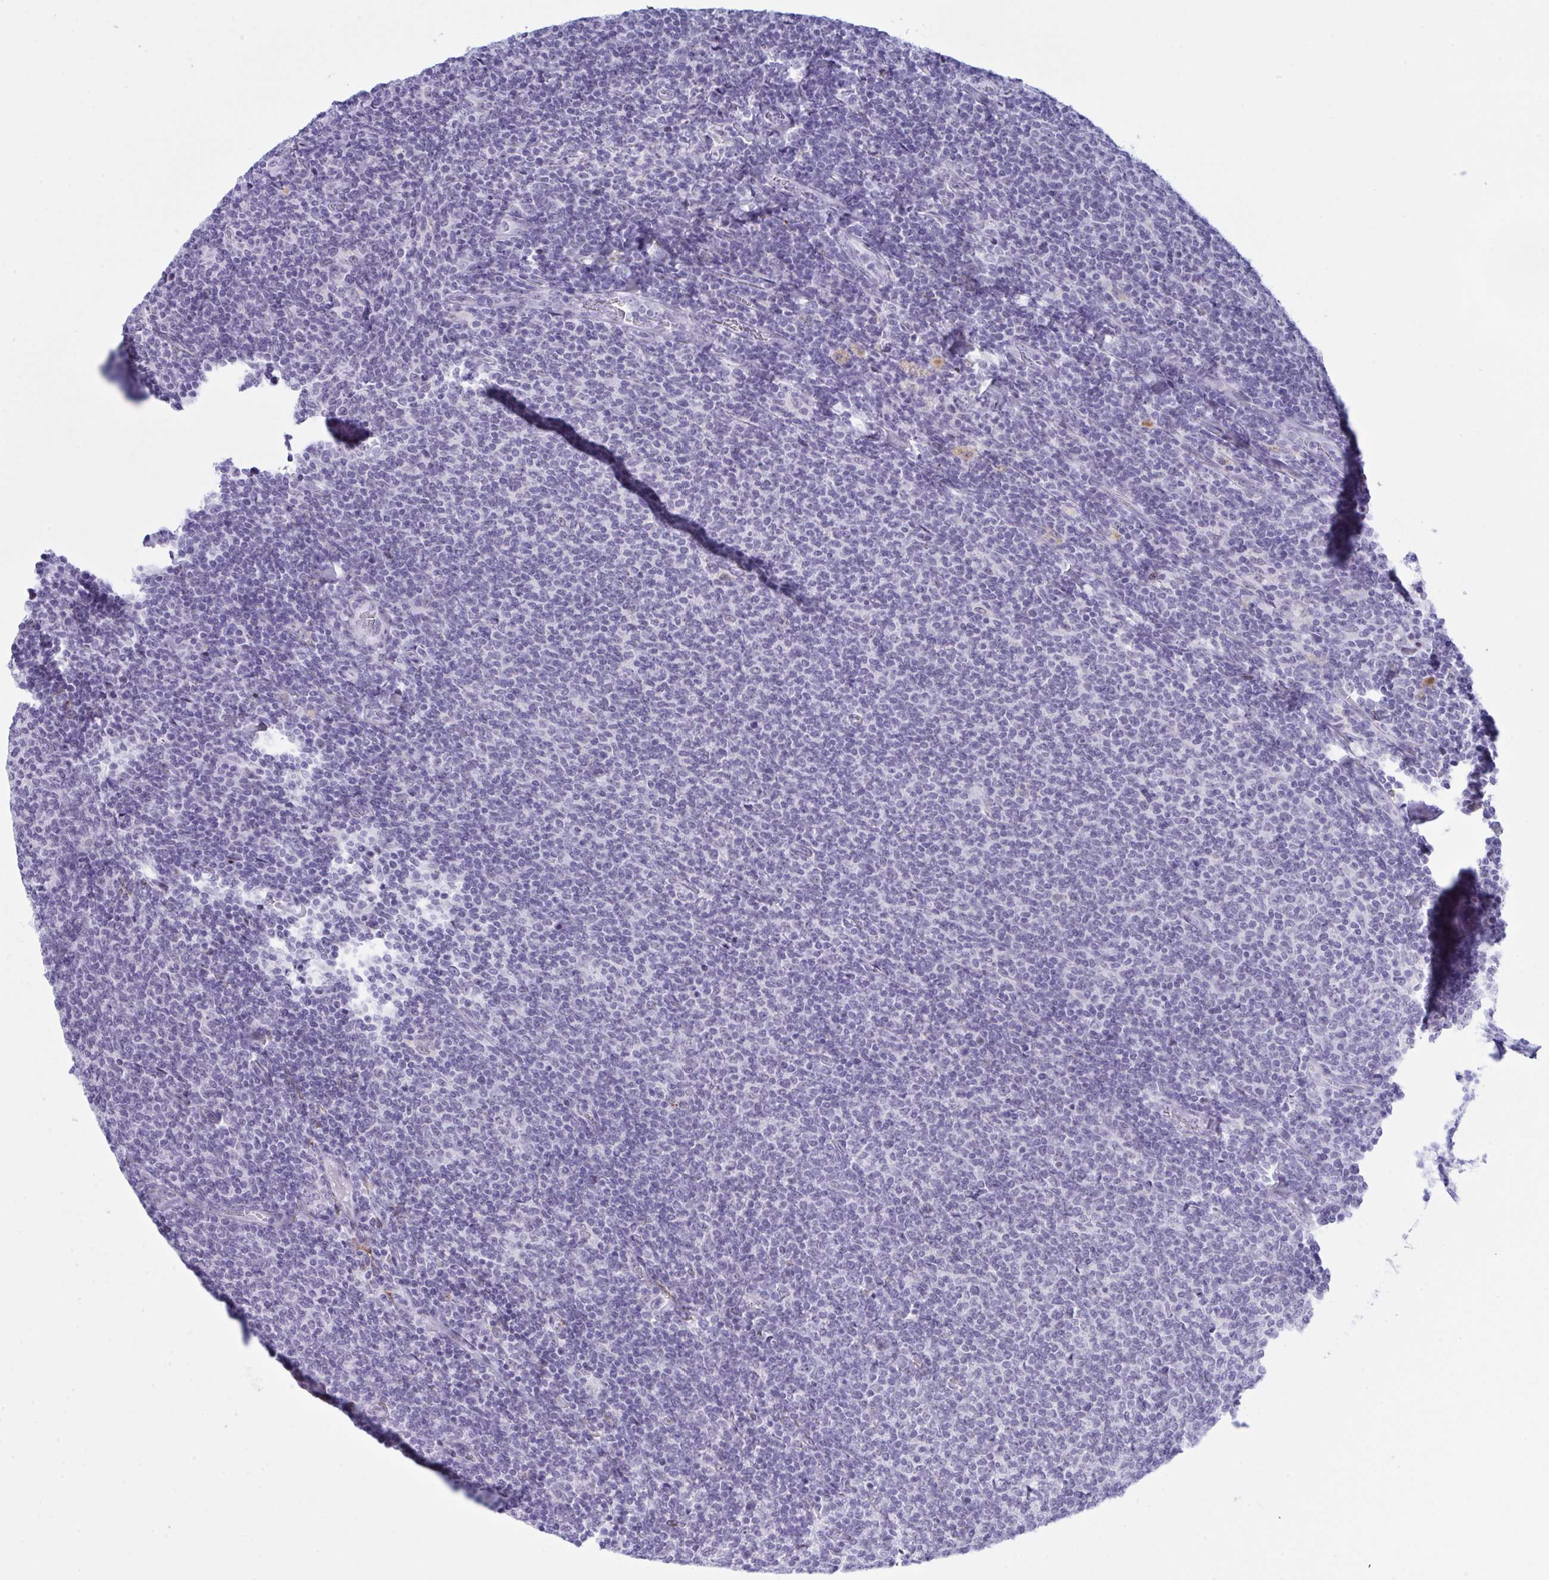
{"staining": {"intensity": "negative", "quantity": "none", "location": "none"}, "tissue": "lymphoma", "cell_type": "Tumor cells", "image_type": "cancer", "snomed": [{"axis": "morphology", "description": "Malignant lymphoma, non-Hodgkin's type, Low grade"}, {"axis": "topography", "description": "Lymph node"}], "caption": "Photomicrograph shows no protein staining in tumor cells of low-grade malignant lymphoma, non-Hodgkin's type tissue.", "gene": "ELN", "patient": {"sex": "male", "age": 52}}